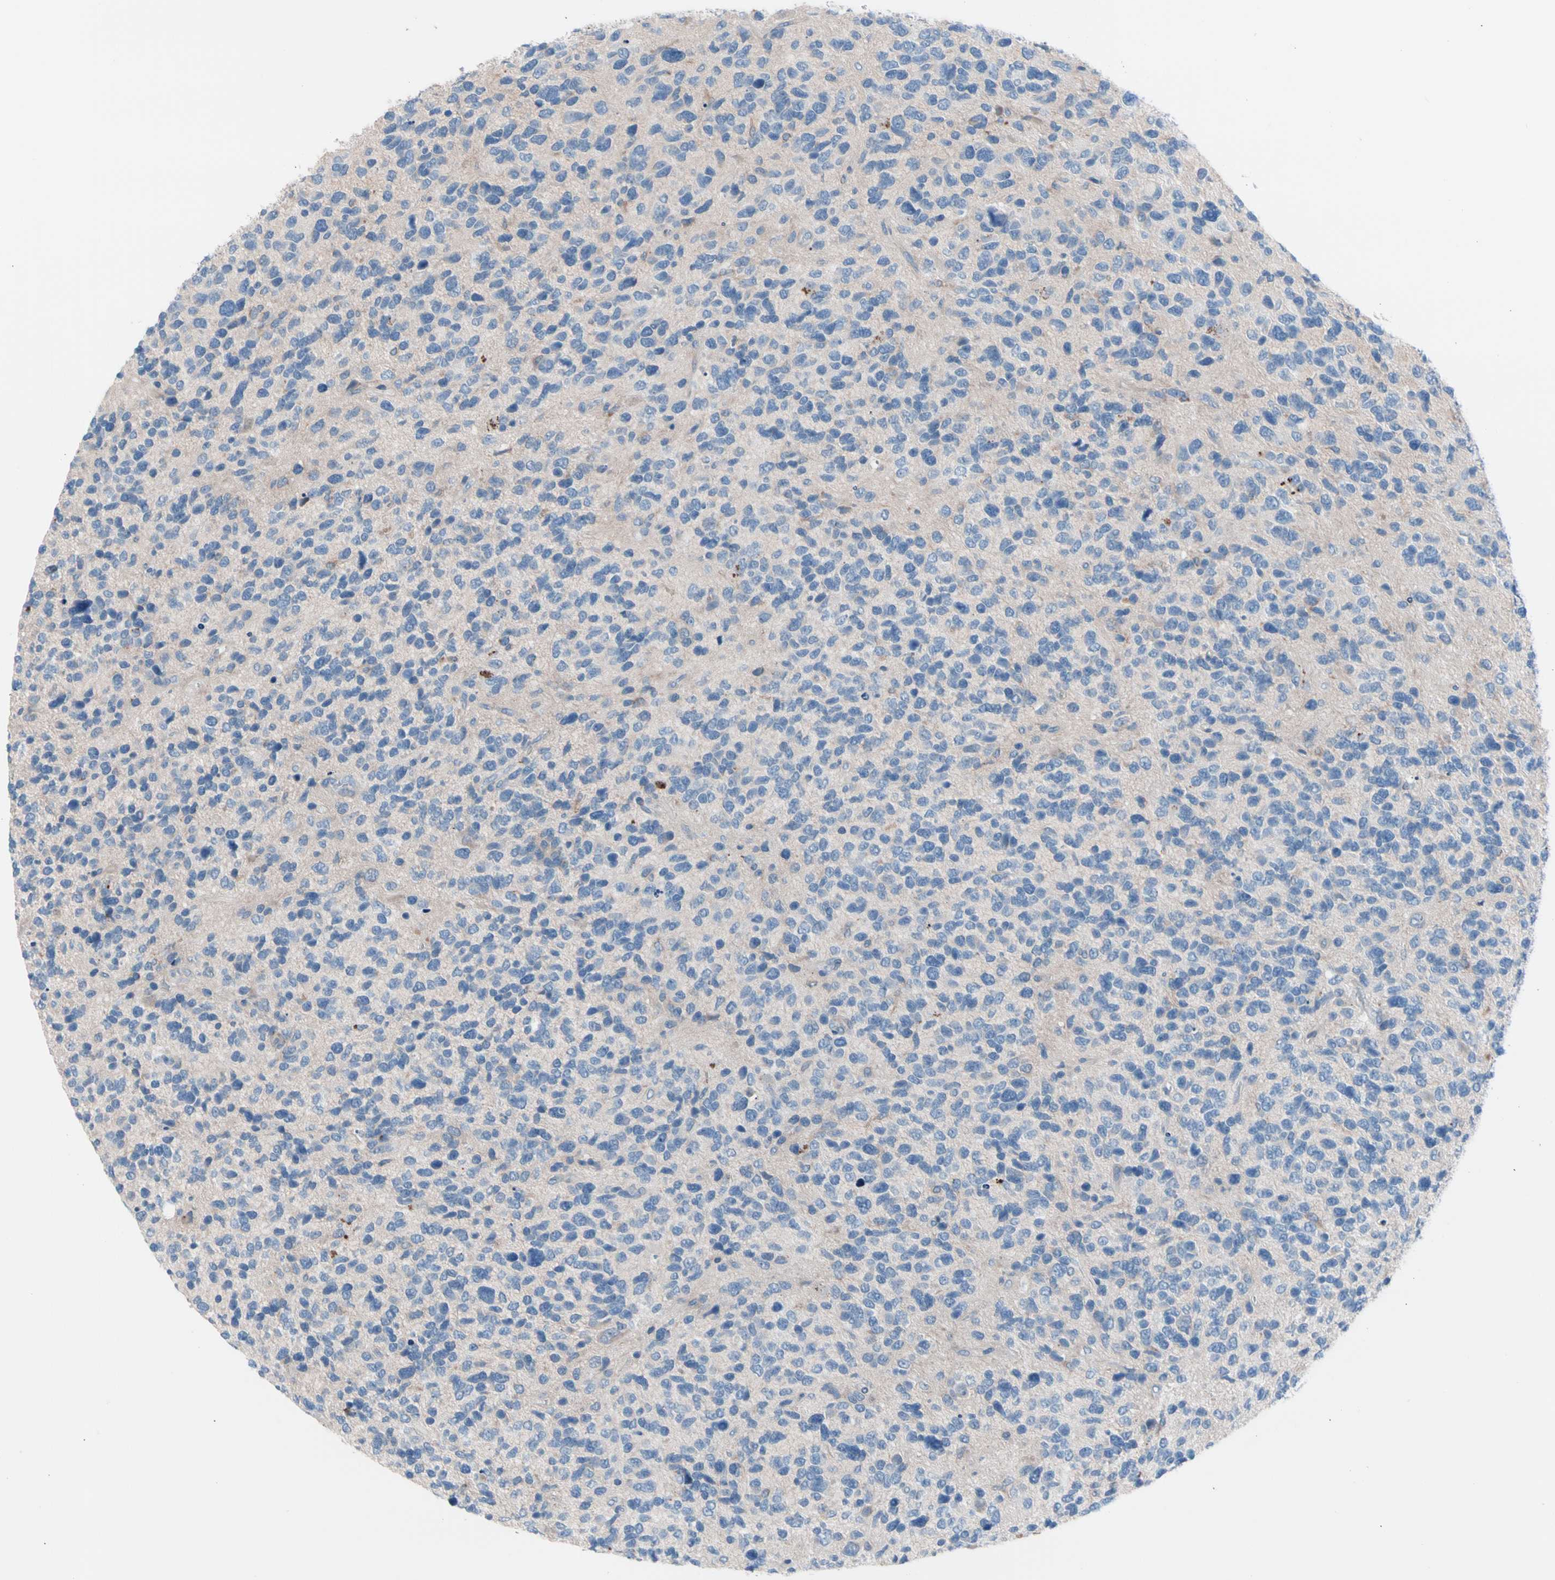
{"staining": {"intensity": "negative", "quantity": "none", "location": "none"}, "tissue": "glioma", "cell_type": "Tumor cells", "image_type": "cancer", "snomed": [{"axis": "morphology", "description": "Glioma, malignant, High grade"}, {"axis": "topography", "description": "Brain"}], "caption": "A high-resolution photomicrograph shows immunohistochemistry (IHC) staining of malignant glioma (high-grade), which displays no significant expression in tumor cells.", "gene": "CASQ1", "patient": {"sex": "female", "age": 58}}